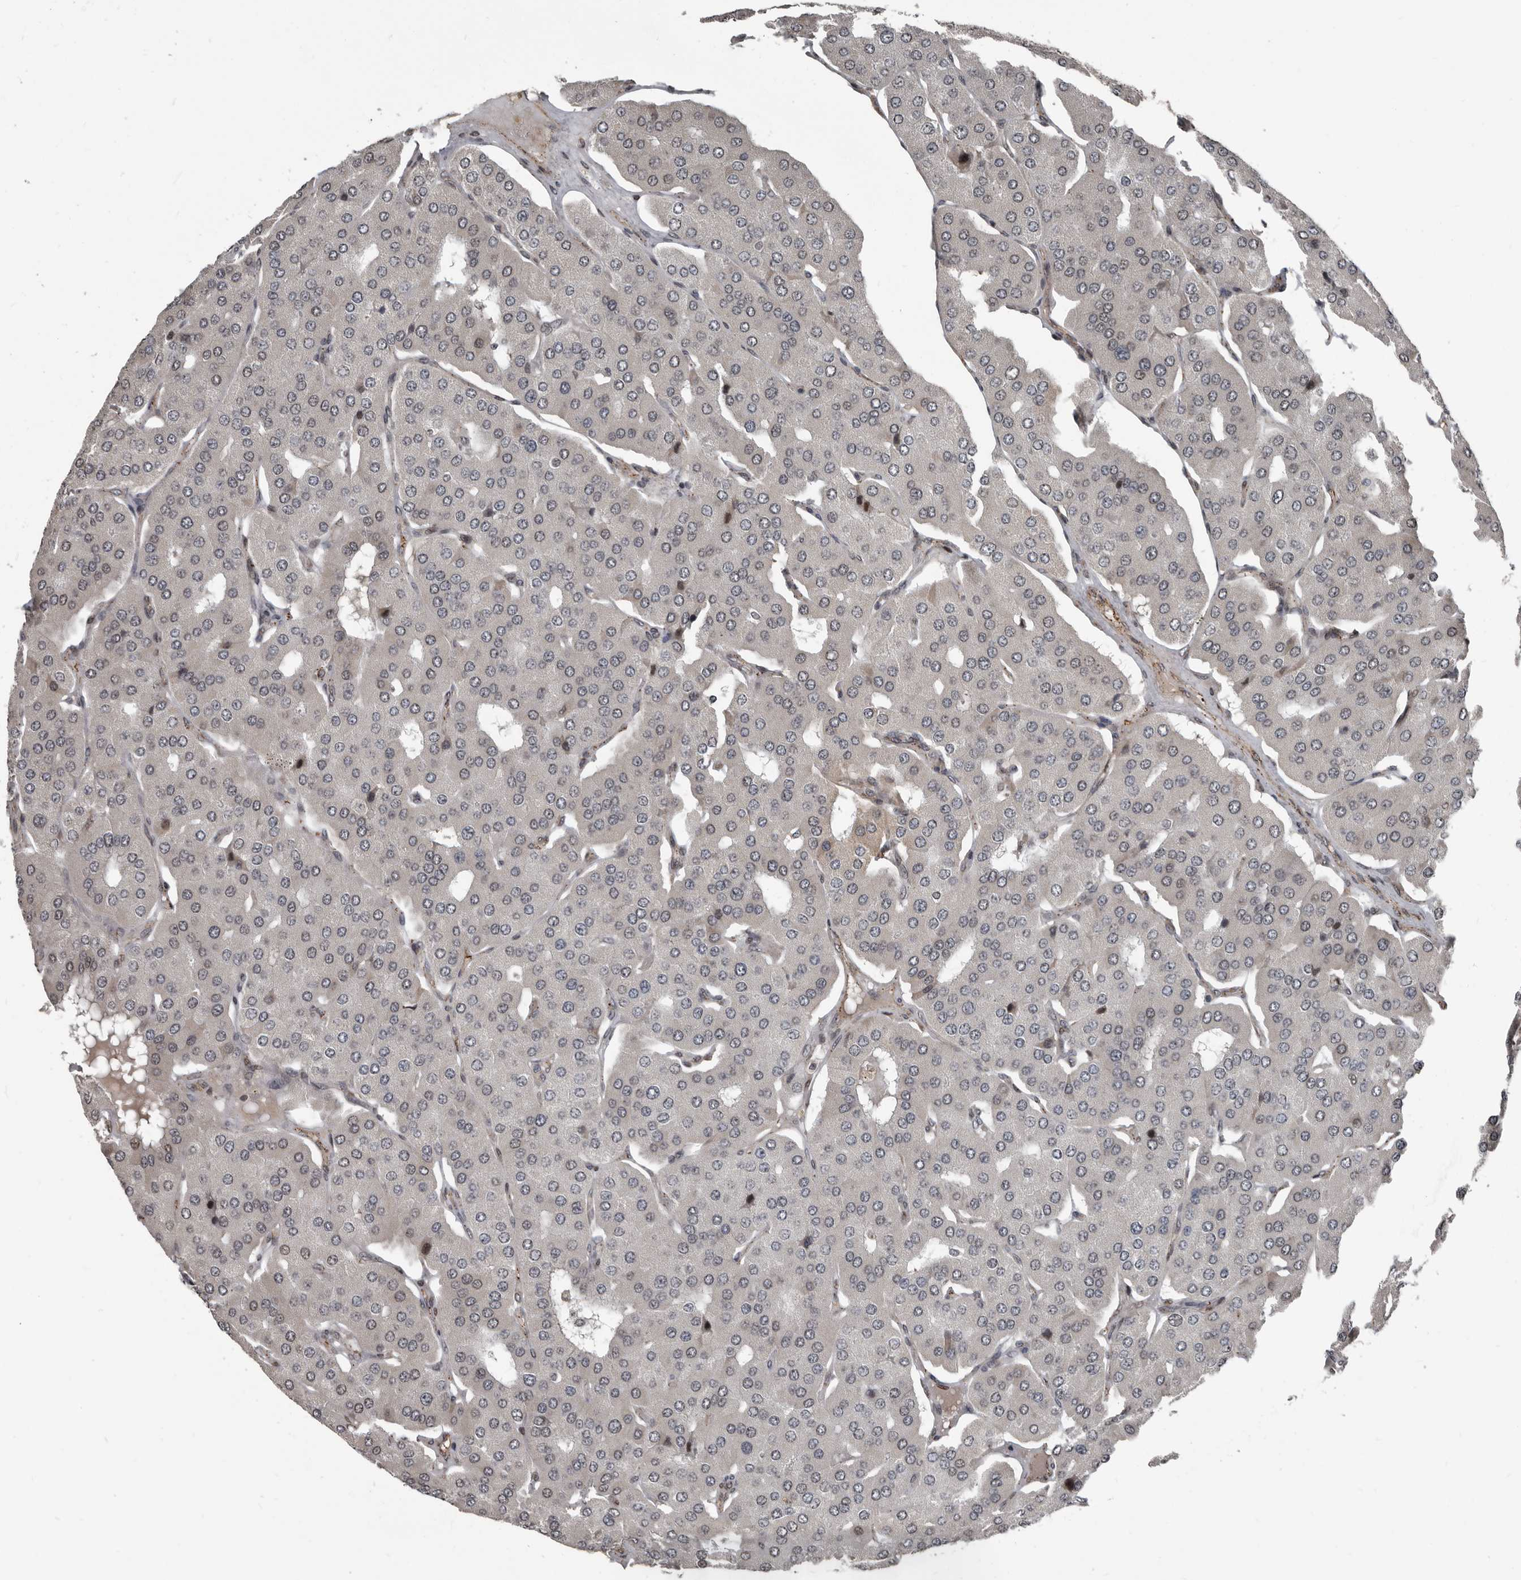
{"staining": {"intensity": "negative", "quantity": "none", "location": "none"}, "tissue": "parathyroid gland", "cell_type": "Glandular cells", "image_type": "normal", "snomed": [{"axis": "morphology", "description": "Normal tissue, NOS"}, {"axis": "morphology", "description": "Adenoma, NOS"}, {"axis": "topography", "description": "Parathyroid gland"}], "caption": "This is an immunohistochemistry histopathology image of benign human parathyroid gland. There is no positivity in glandular cells.", "gene": "CHD1L", "patient": {"sex": "female", "age": 86}}